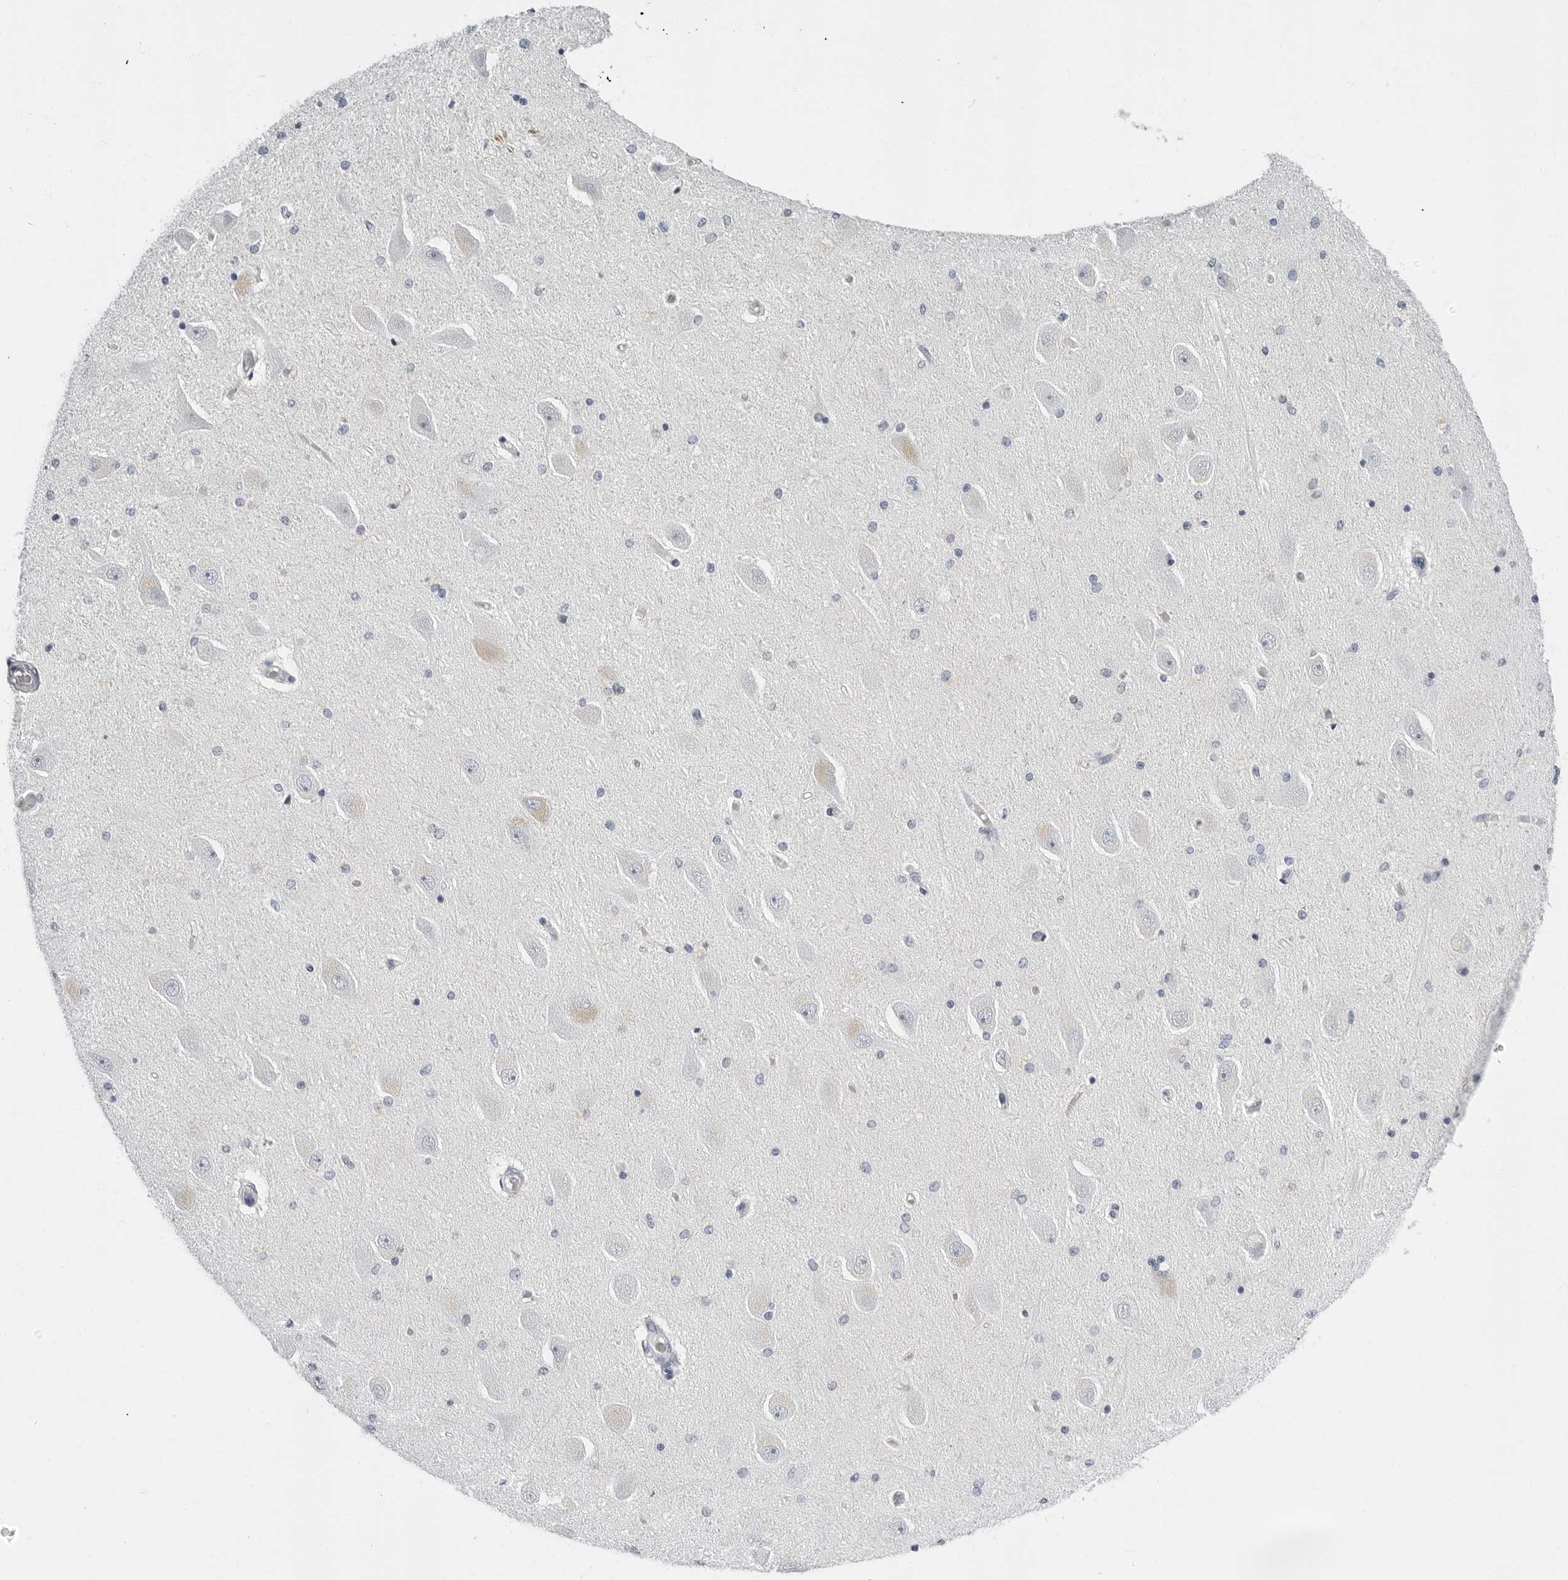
{"staining": {"intensity": "negative", "quantity": "none", "location": "none"}, "tissue": "hippocampus", "cell_type": "Glial cells", "image_type": "normal", "snomed": [{"axis": "morphology", "description": "Normal tissue, NOS"}, {"axis": "topography", "description": "Hippocampus"}], "caption": "Immunohistochemistry (IHC) micrograph of normal hippocampus: hippocampus stained with DAB (3,3'-diaminobenzidine) demonstrates no significant protein staining in glial cells.", "gene": "ERICH3", "patient": {"sex": "female", "age": 54}}